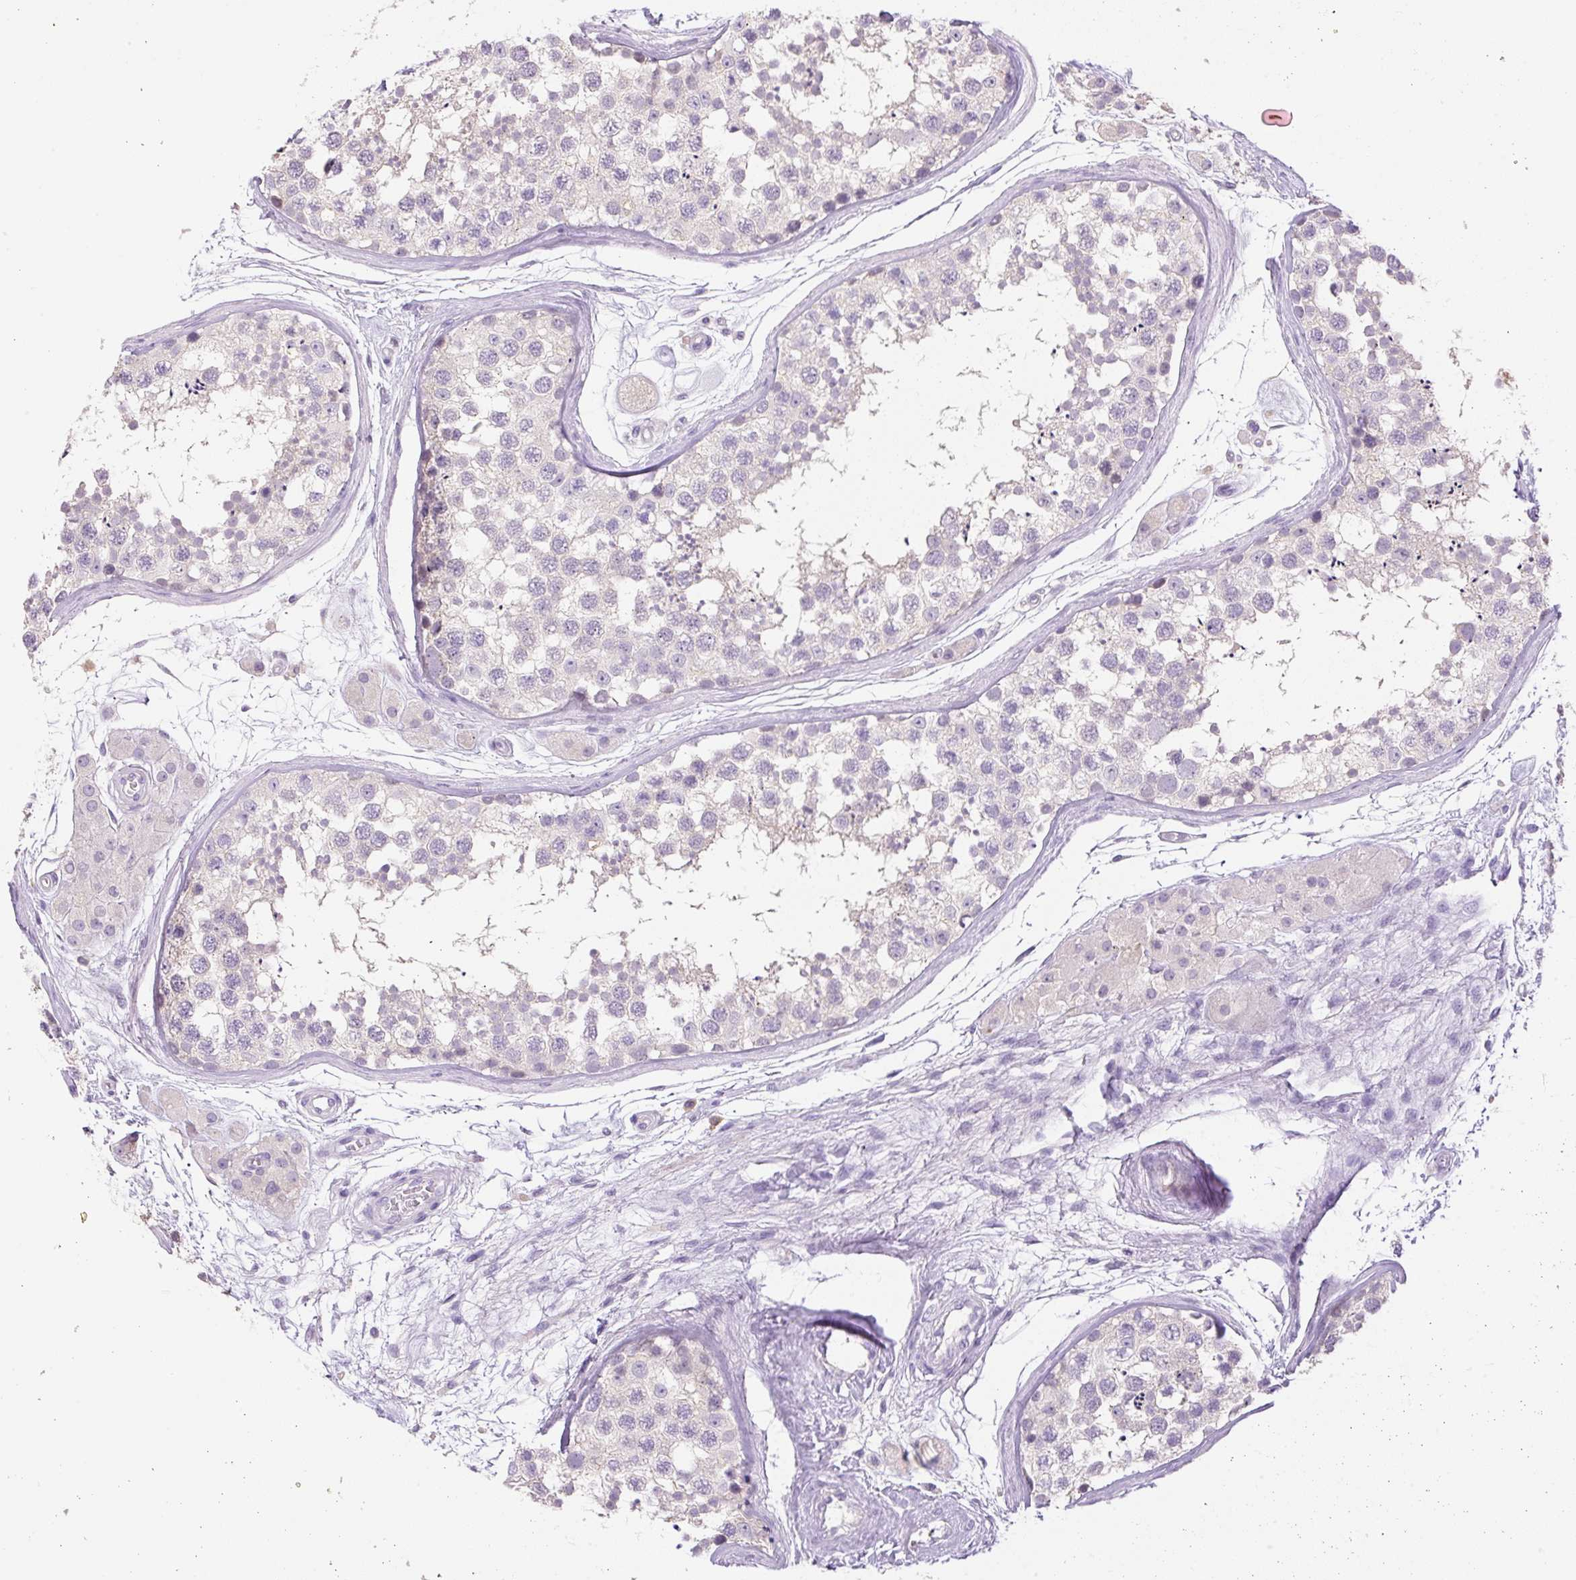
{"staining": {"intensity": "negative", "quantity": "none", "location": "none"}, "tissue": "testis", "cell_type": "Cells in seminiferous ducts", "image_type": "normal", "snomed": [{"axis": "morphology", "description": "Normal tissue, NOS"}, {"axis": "topography", "description": "Testis"}], "caption": "This is an immunohistochemistry micrograph of unremarkable testis. There is no positivity in cells in seminiferous ducts.", "gene": "TDRD15", "patient": {"sex": "male", "age": 56}}